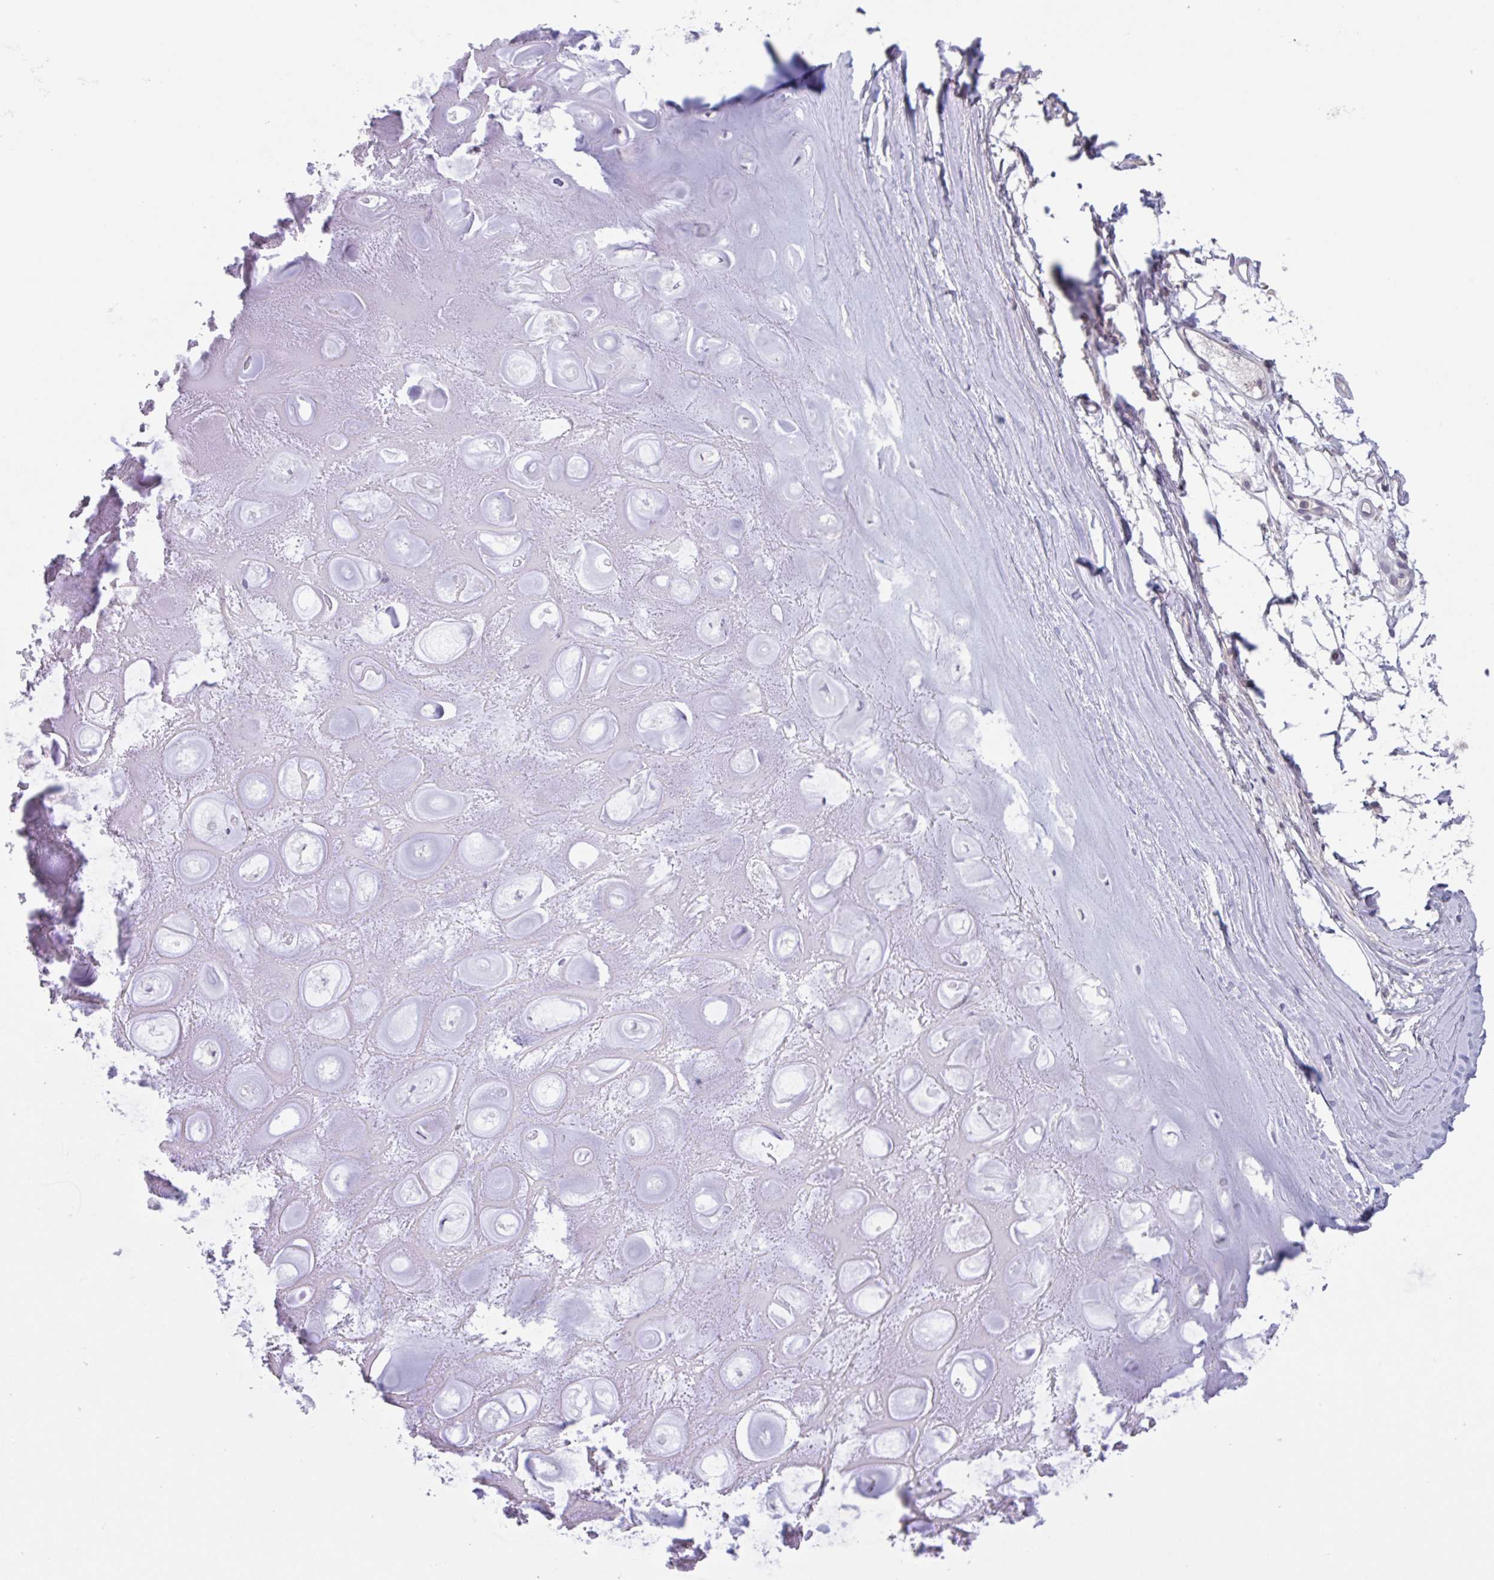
{"staining": {"intensity": "negative", "quantity": "none", "location": "none"}, "tissue": "adipose tissue", "cell_type": "Adipocytes", "image_type": "normal", "snomed": [{"axis": "morphology", "description": "Normal tissue, NOS"}, {"axis": "topography", "description": "Lymph node"}, {"axis": "topography", "description": "Cartilage tissue"}, {"axis": "topography", "description": "Nasopharynx"}], "caption": "Immunohistochemistry histopathology image of normal adipose tissue: adipose tissue stained with DAB reveals no significant protein staining in adipocytes.", "gene": "RHAG", "patient": {"sex": "male", "age": 63}}